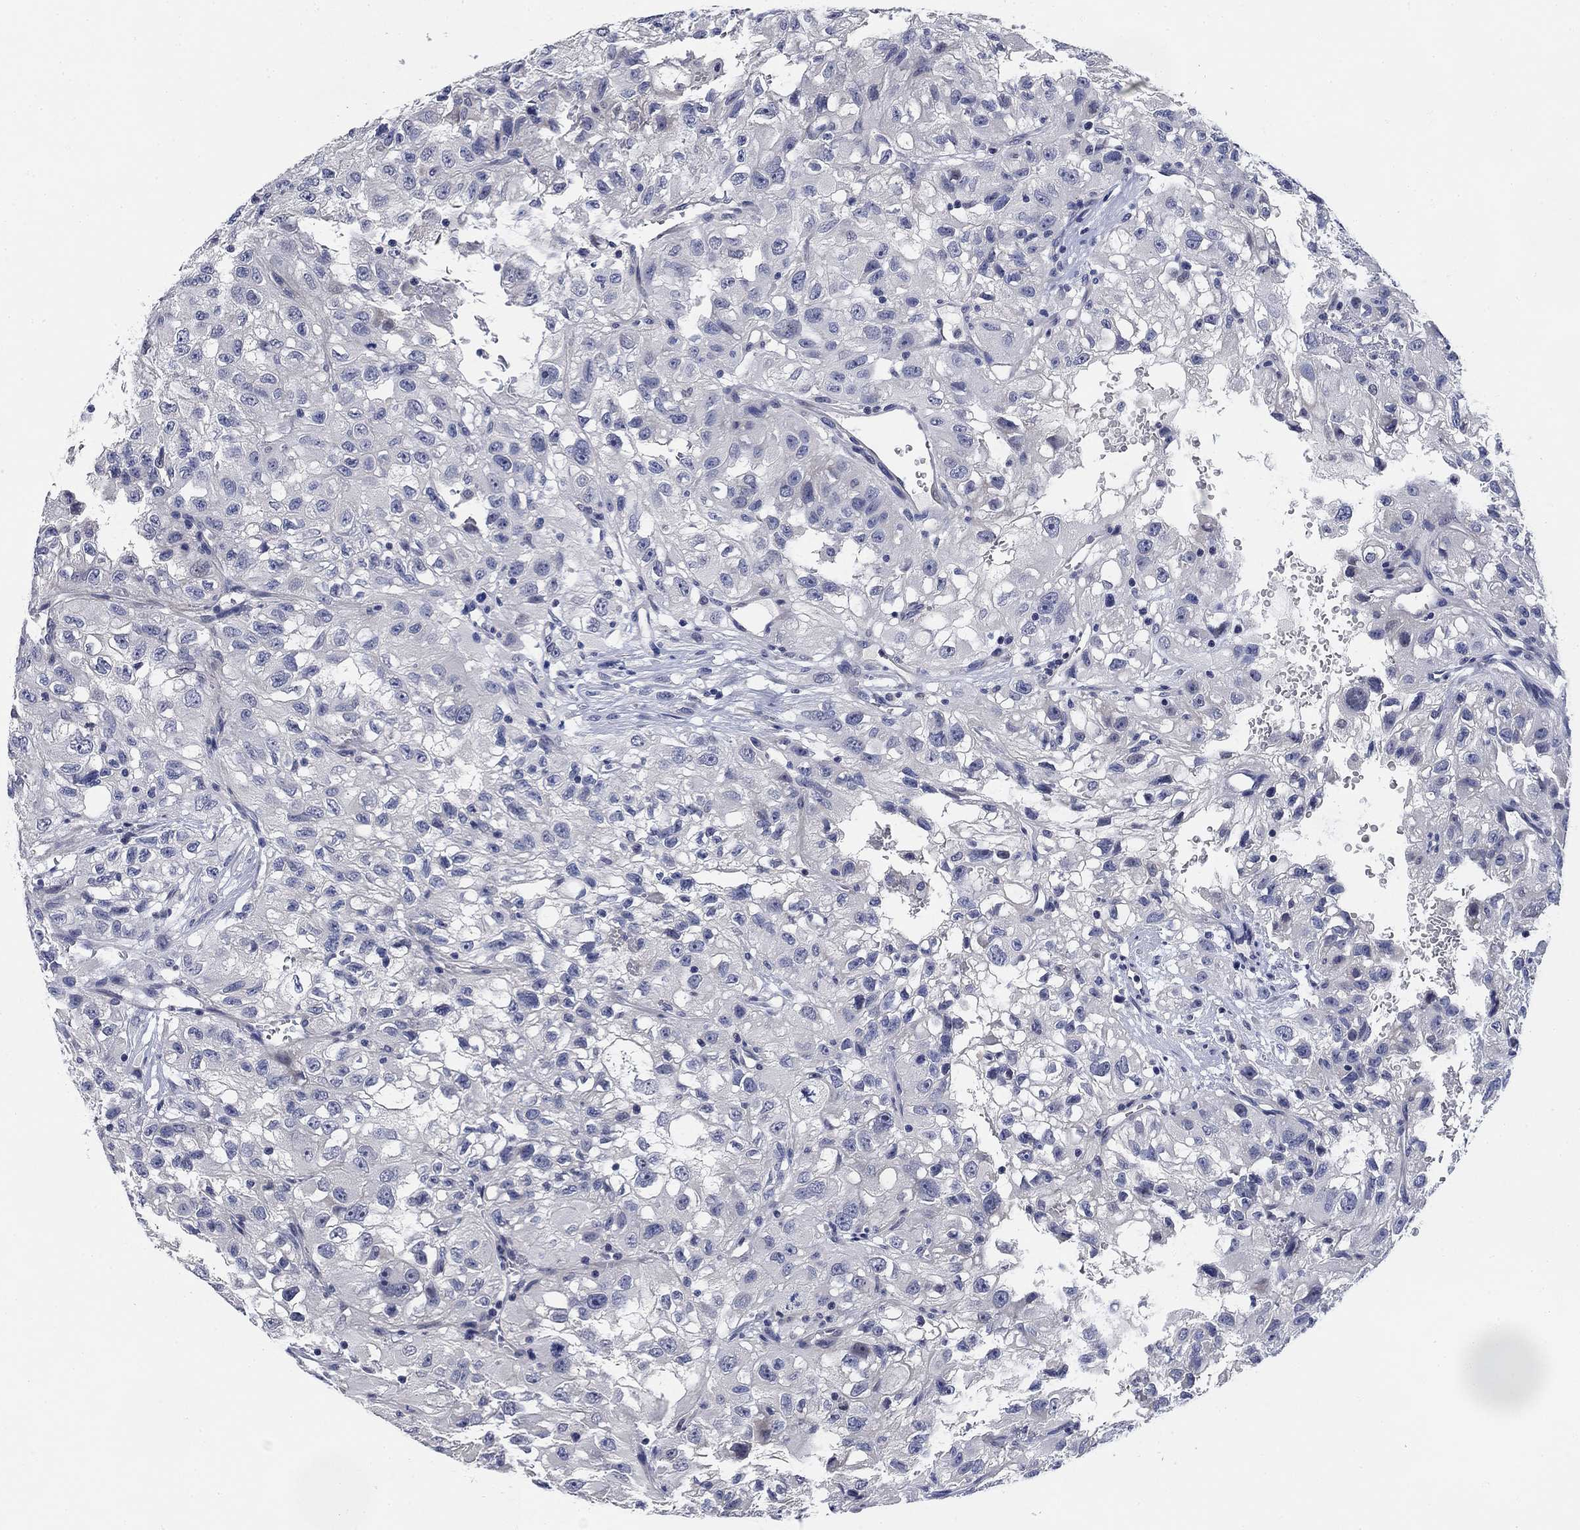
{"staining": {"intensity": "negative", "quantity": "none", "location": "none"}, "tissue": "renal cancer", "cell_type": "Tumor cells", "image_type": "cancer", "snomed": [{"axis": "morphology", "description": "Adenocarcinoma, NOS"}, {"axis": "topography", "description": "Kidney"}], "caption": "Tumor cells are negative for brown protein staining in renal adenocarcinoma.", "gene": "DAZL", "patient": {"sex": "male", "age": 64}}